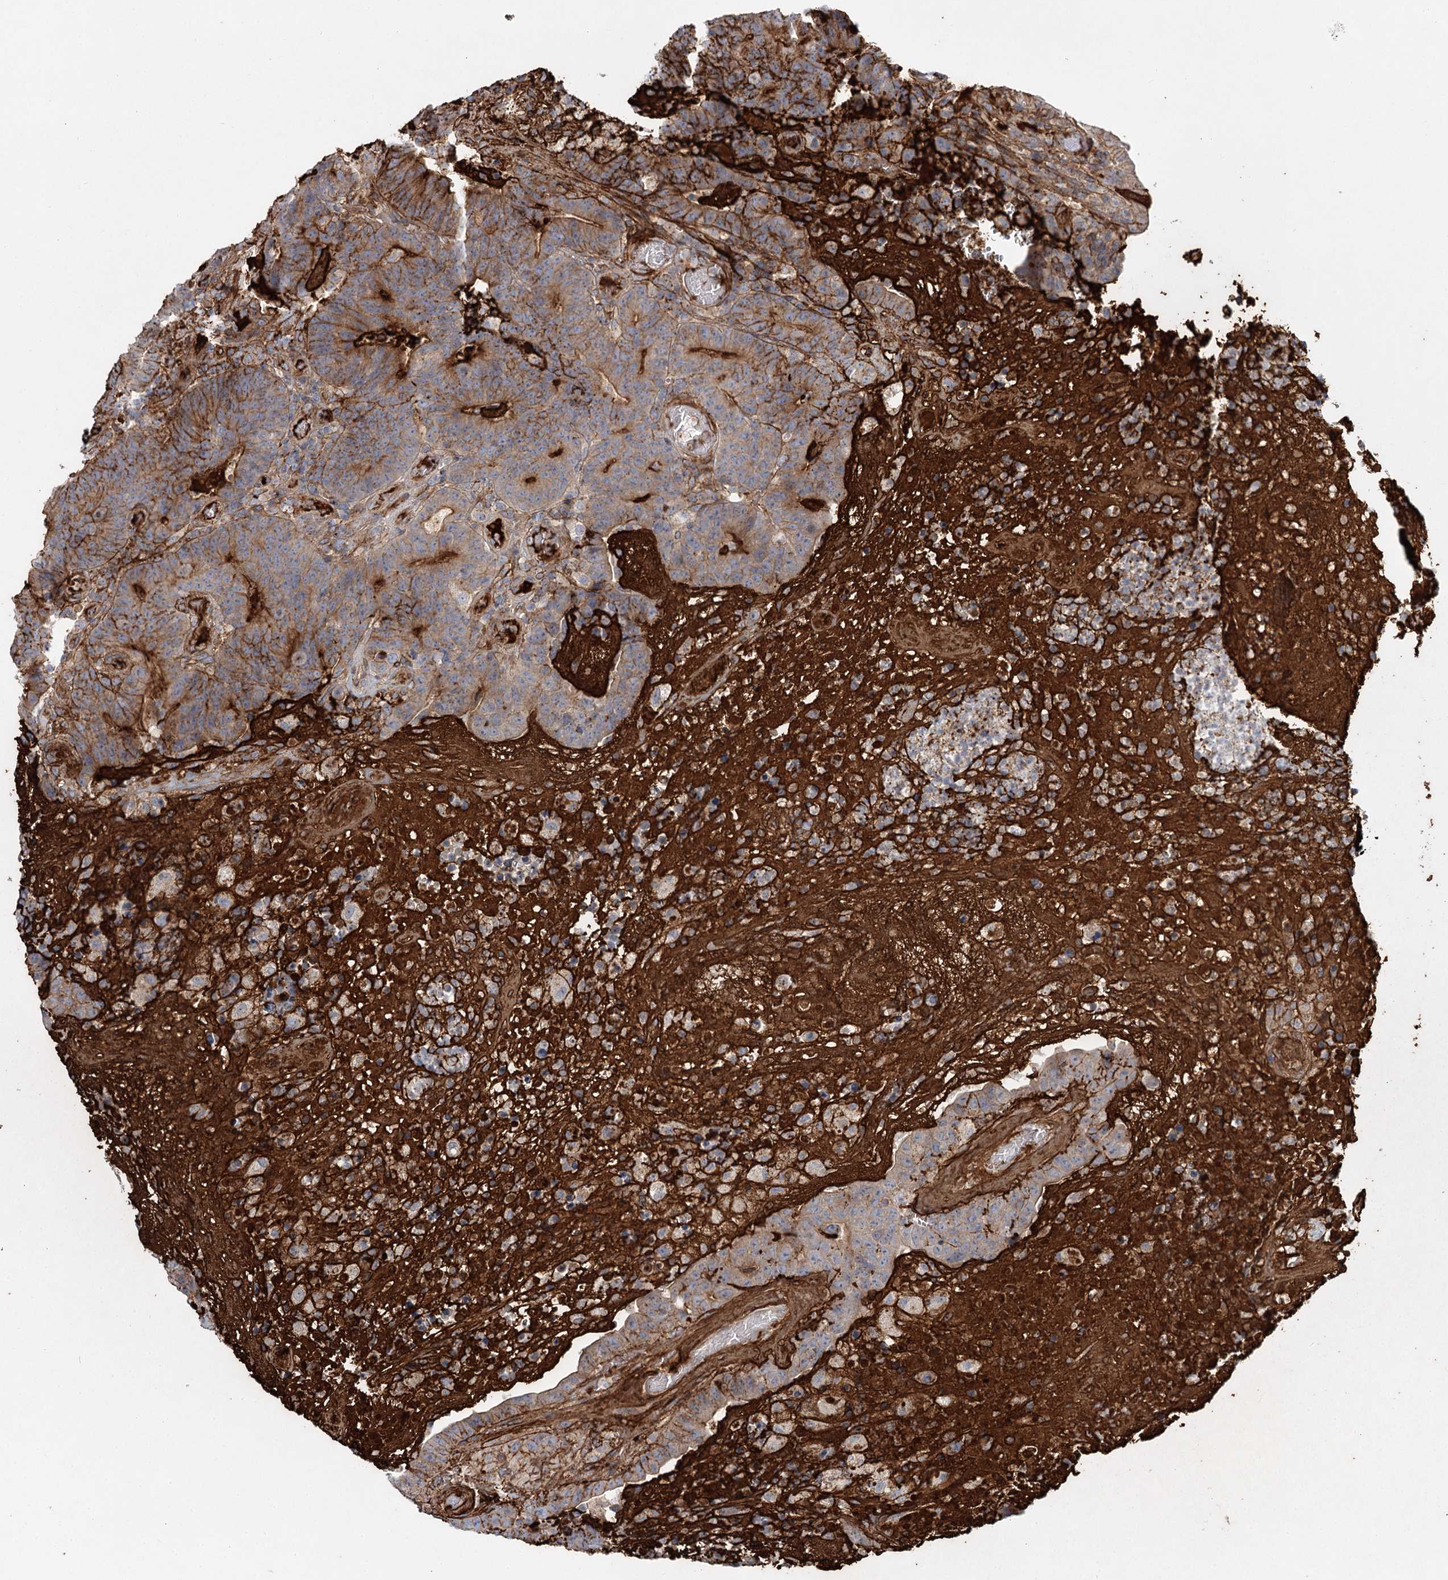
{"staining": {"intensity": "moderate", "quantity": "25%-75%", "location": "cytoplasmic/membranous"}, "tissue": "colorectal cancer", "cell_type": "Tumor cells", "image_type": "cancer", "snomed": [{"axis": "morphology", "description": "Normal tissue, NOS"}, {"axis": "morphology", "description": "Adenocarcinoma, NOS"}, {"axis": "topography", "description": "Colon"}], "caption": "This is an image of immunohistochemistry (IHC) staining of colorectal cancer (adenocarcinoma), which shows moderate positivity in the cytoplasmic/membranous of tumor cells.", "gene": "ALKBH8", "patient": {"sex": "female", "age": 75}}